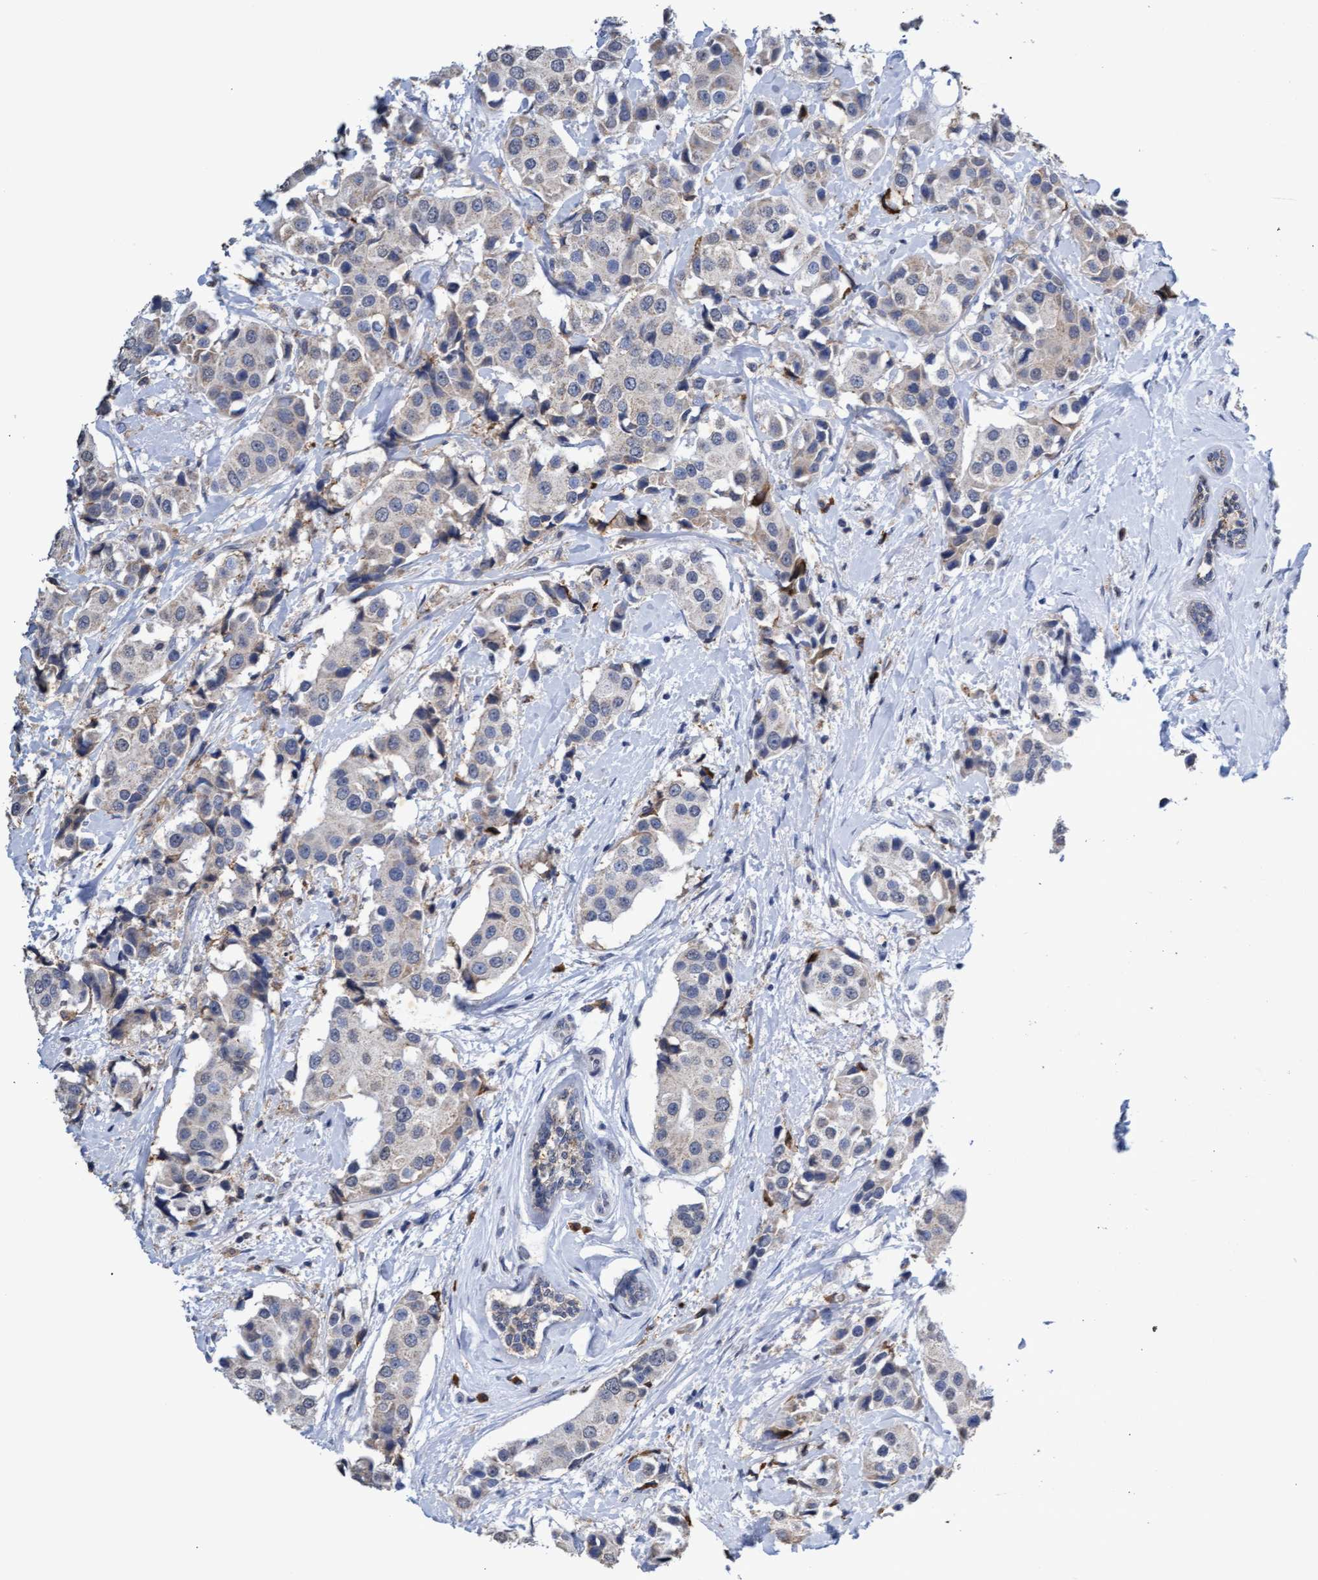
{"staining": {"intensity": "weak", "quantity": "<25%", "location": "cytoplasmic/membranous"}, "tissue": "breast cancer", "cell_type": "Tumor cells", "image_type": "cancer", "snomed": [{"axis": "morphology", "description": "Normal tissue, NOS"}, {"axis": "morphology", "description": "Duct carcinoma"}, {"axis": "topography", "description": "Breast"}], "caption": "Micrograph shows no significant protein positivity in tumor cells of breast infiltrating ductal carcinoma. The staining is performed using DAB brown chromogen with nuclei counter-stained in using hematoxylin.", "gene": "GPR39", "patient": {"sex": "female", "age": 39}}